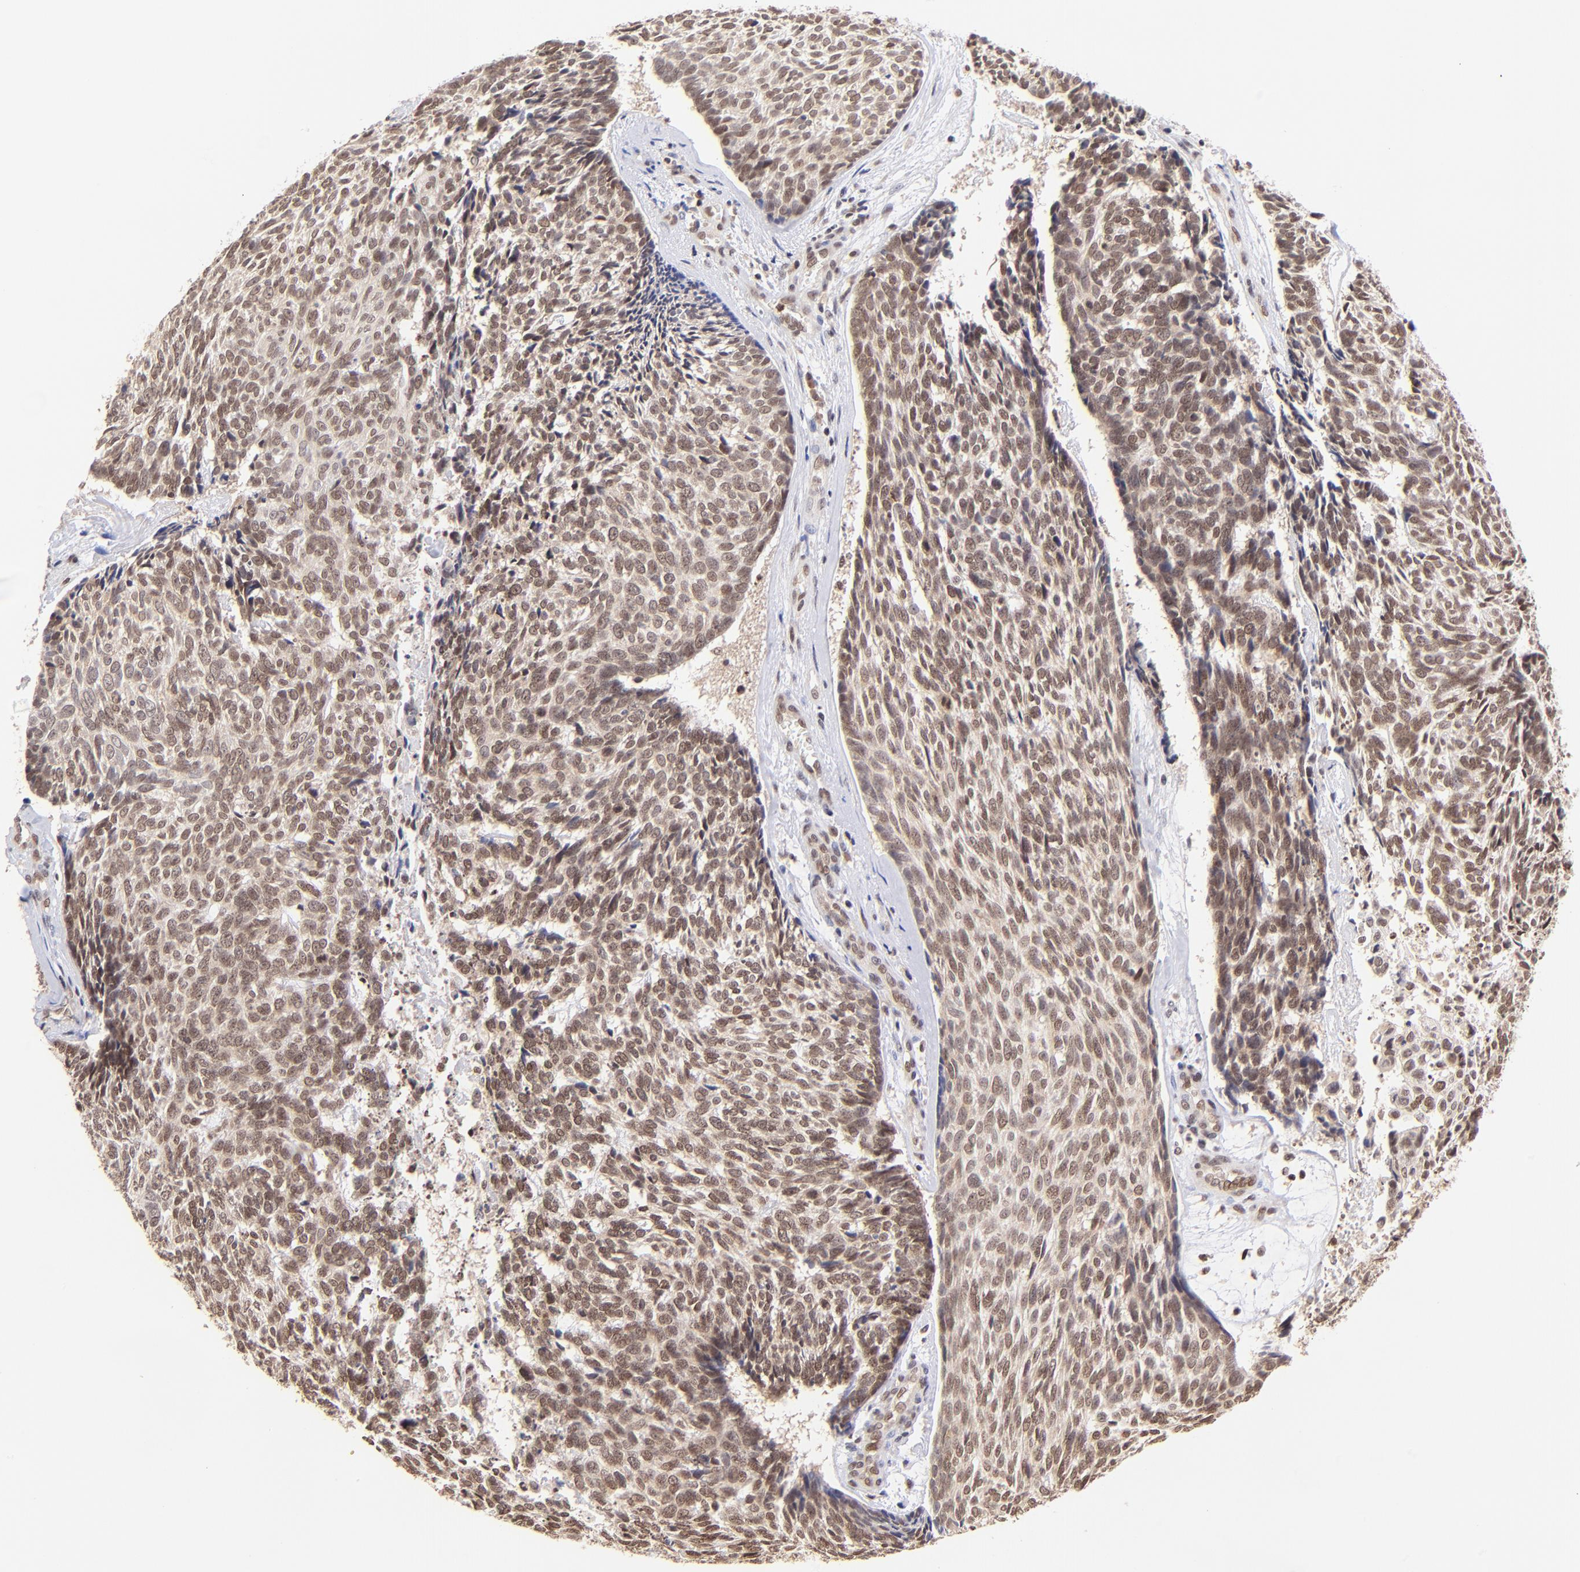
{"staining": {"intensity": "moderate", "quantity": ">75%", "location": "nuclear"}, "tissue": "skin cancer", "cell_type": "Tumor cells", "image_type": "cancer", "snomed": [{"axis": "morphology", "description": "Basal cell carcinoma"}, {"axis": "topography", "description": "Skin"}], "caption": "DAB immunohistochemical staining of skin basal cell carcinoma demonstrates moderate nuclear protein positivity in approximately >75% of tumor cells.", "gene": "WDR25", "patient": {"sex": "male", "age": 72}}